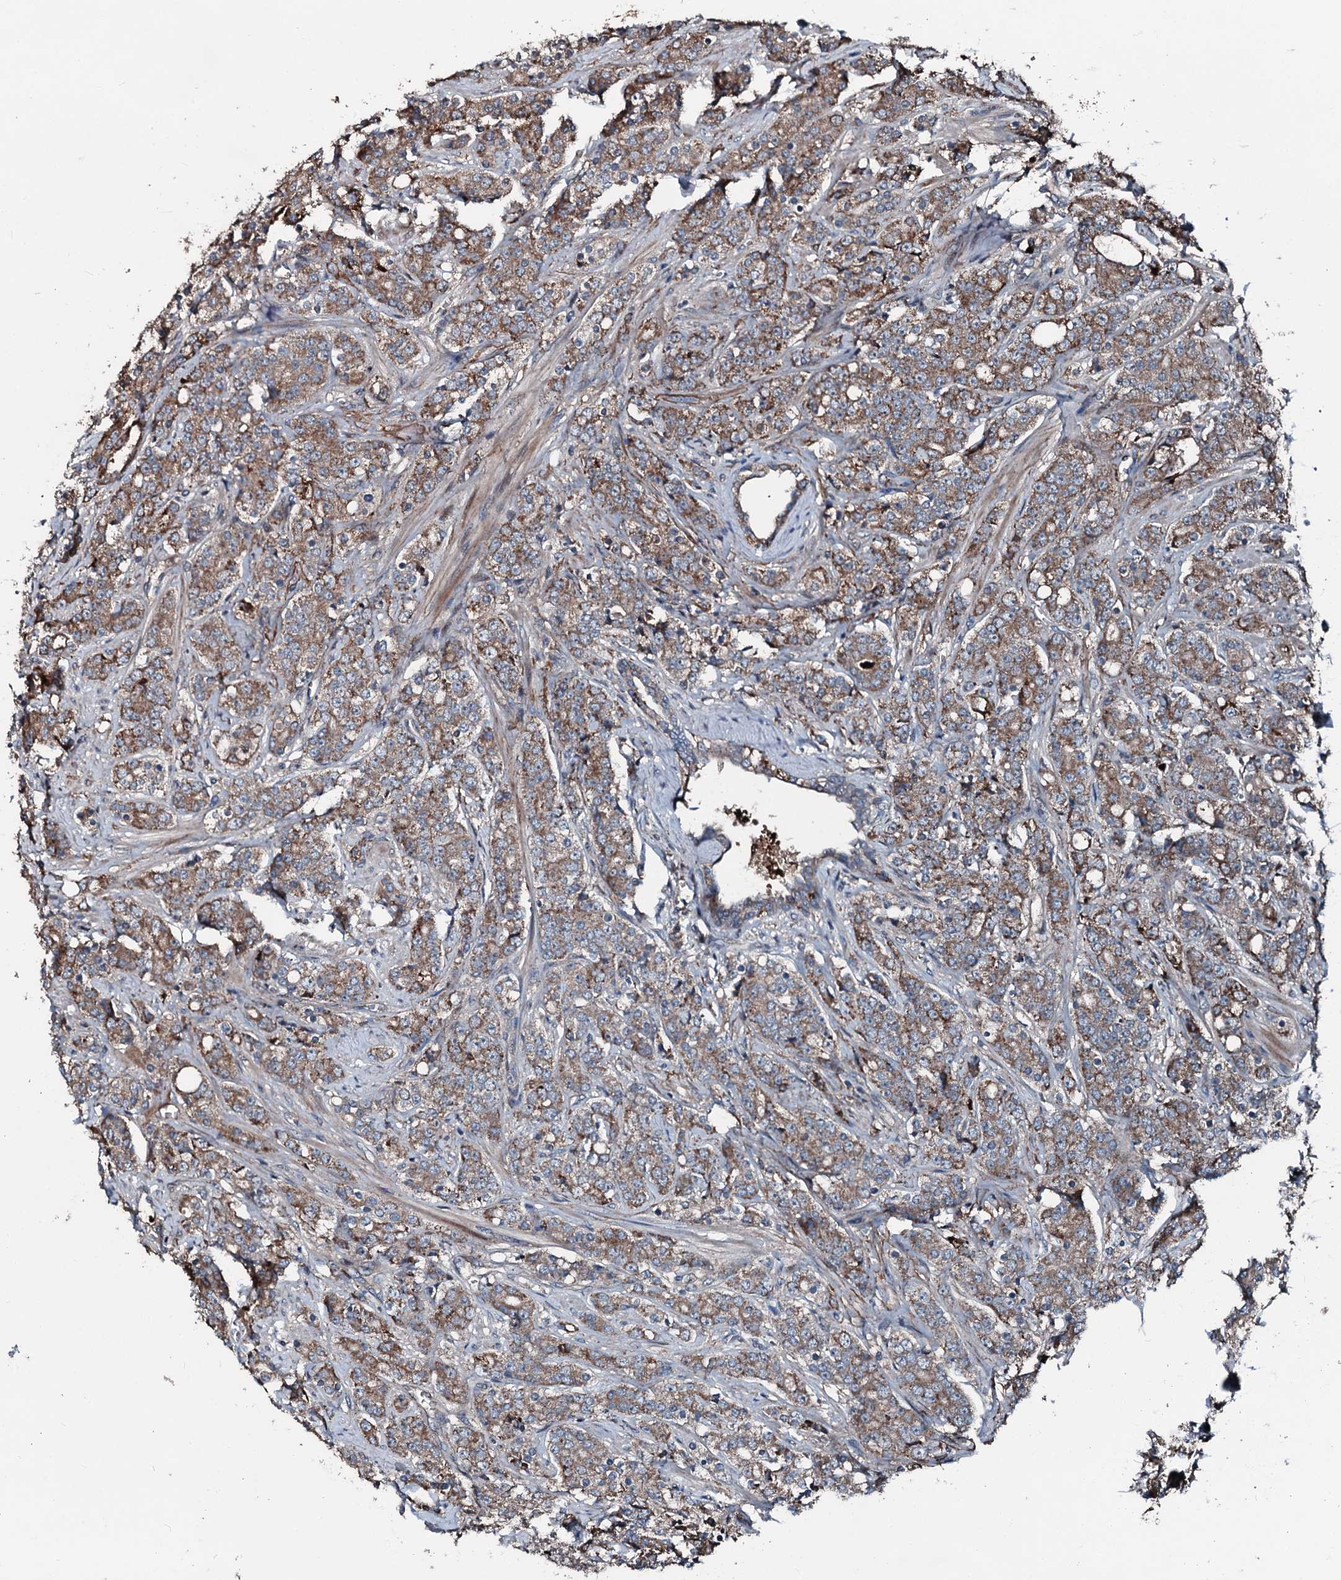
{"staining": {"intensity": "moderate", "quantity": ">75%", "location": "cytoplasmic/membranous"}, "tissue": "prostate cancer", "cell_type": "Tumor cells", "image_type": "cancer", "snomed": [{"axis": "morphology", "description": "Adenocarcinoma, High grade"}, {"axis": "topography", "description": "Prostate"}], "caption": "Tumor cells demonstrate moderate cytoplasmic/membranous positivity in about >75% of cells in prostate cancer.", "gene": "AARS1", "patient": {"sex": "male", "age": 62}}